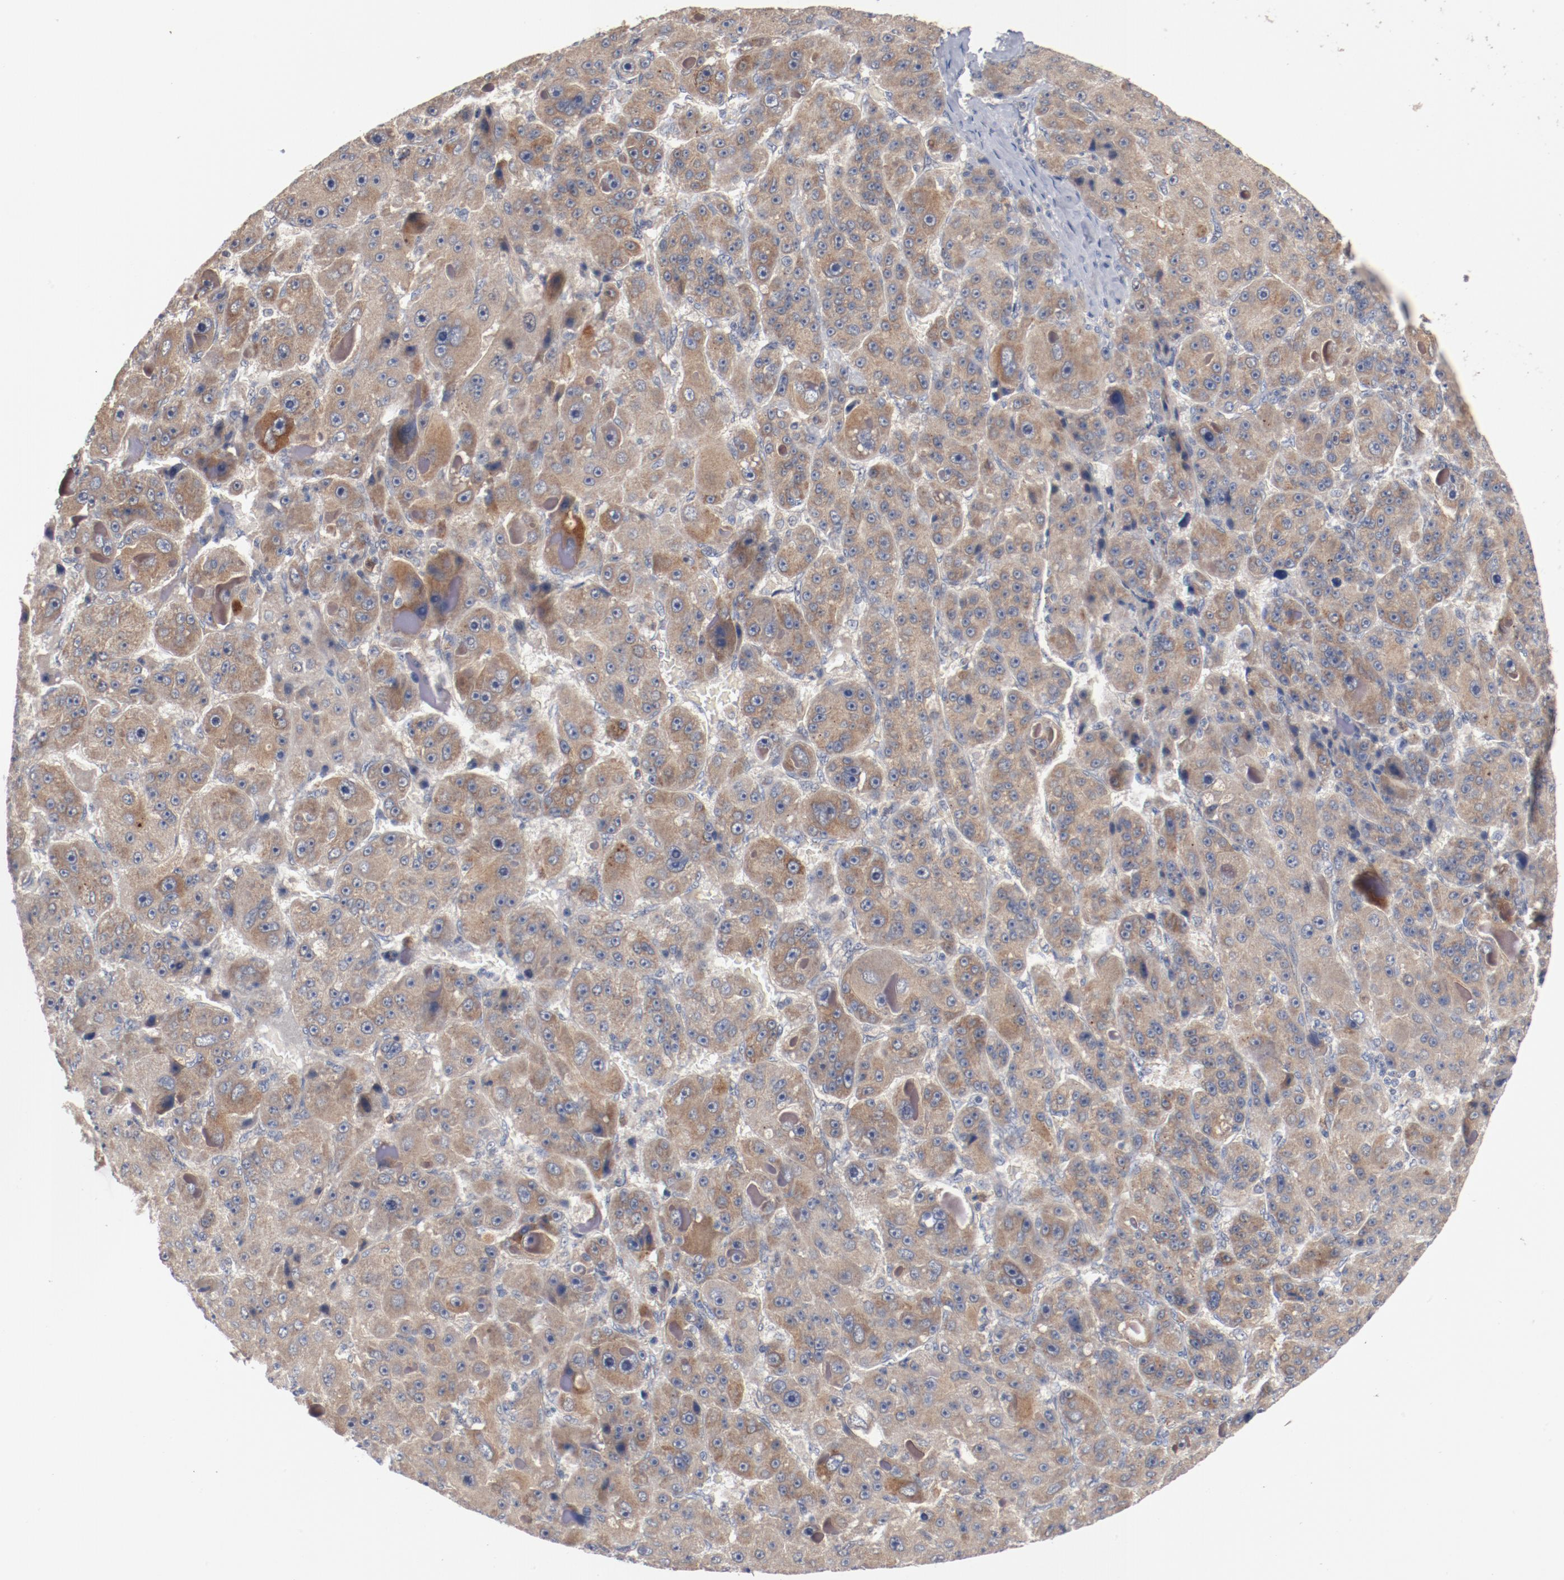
{"staining": {"intensity": "moderate", "quantity": ">75%", "location": "cytoplasmic/membranous"}, "tissue": "liver cancer", "cell_type": "Tumor cells", "image_type": "cancer", "snomed": [{"axis": "morphology", "description": "Carcinoma, Hepatocellular, NOS"}, {"axis": "topography", "description": "Liver"}], "caption": "A brown stain highlights moderate cytoplasmic/membranous positivity of a protein in human liver cancer tumor cells.", "gene": "RNASE11", "patient": {"sex": "male", "age": 76}}